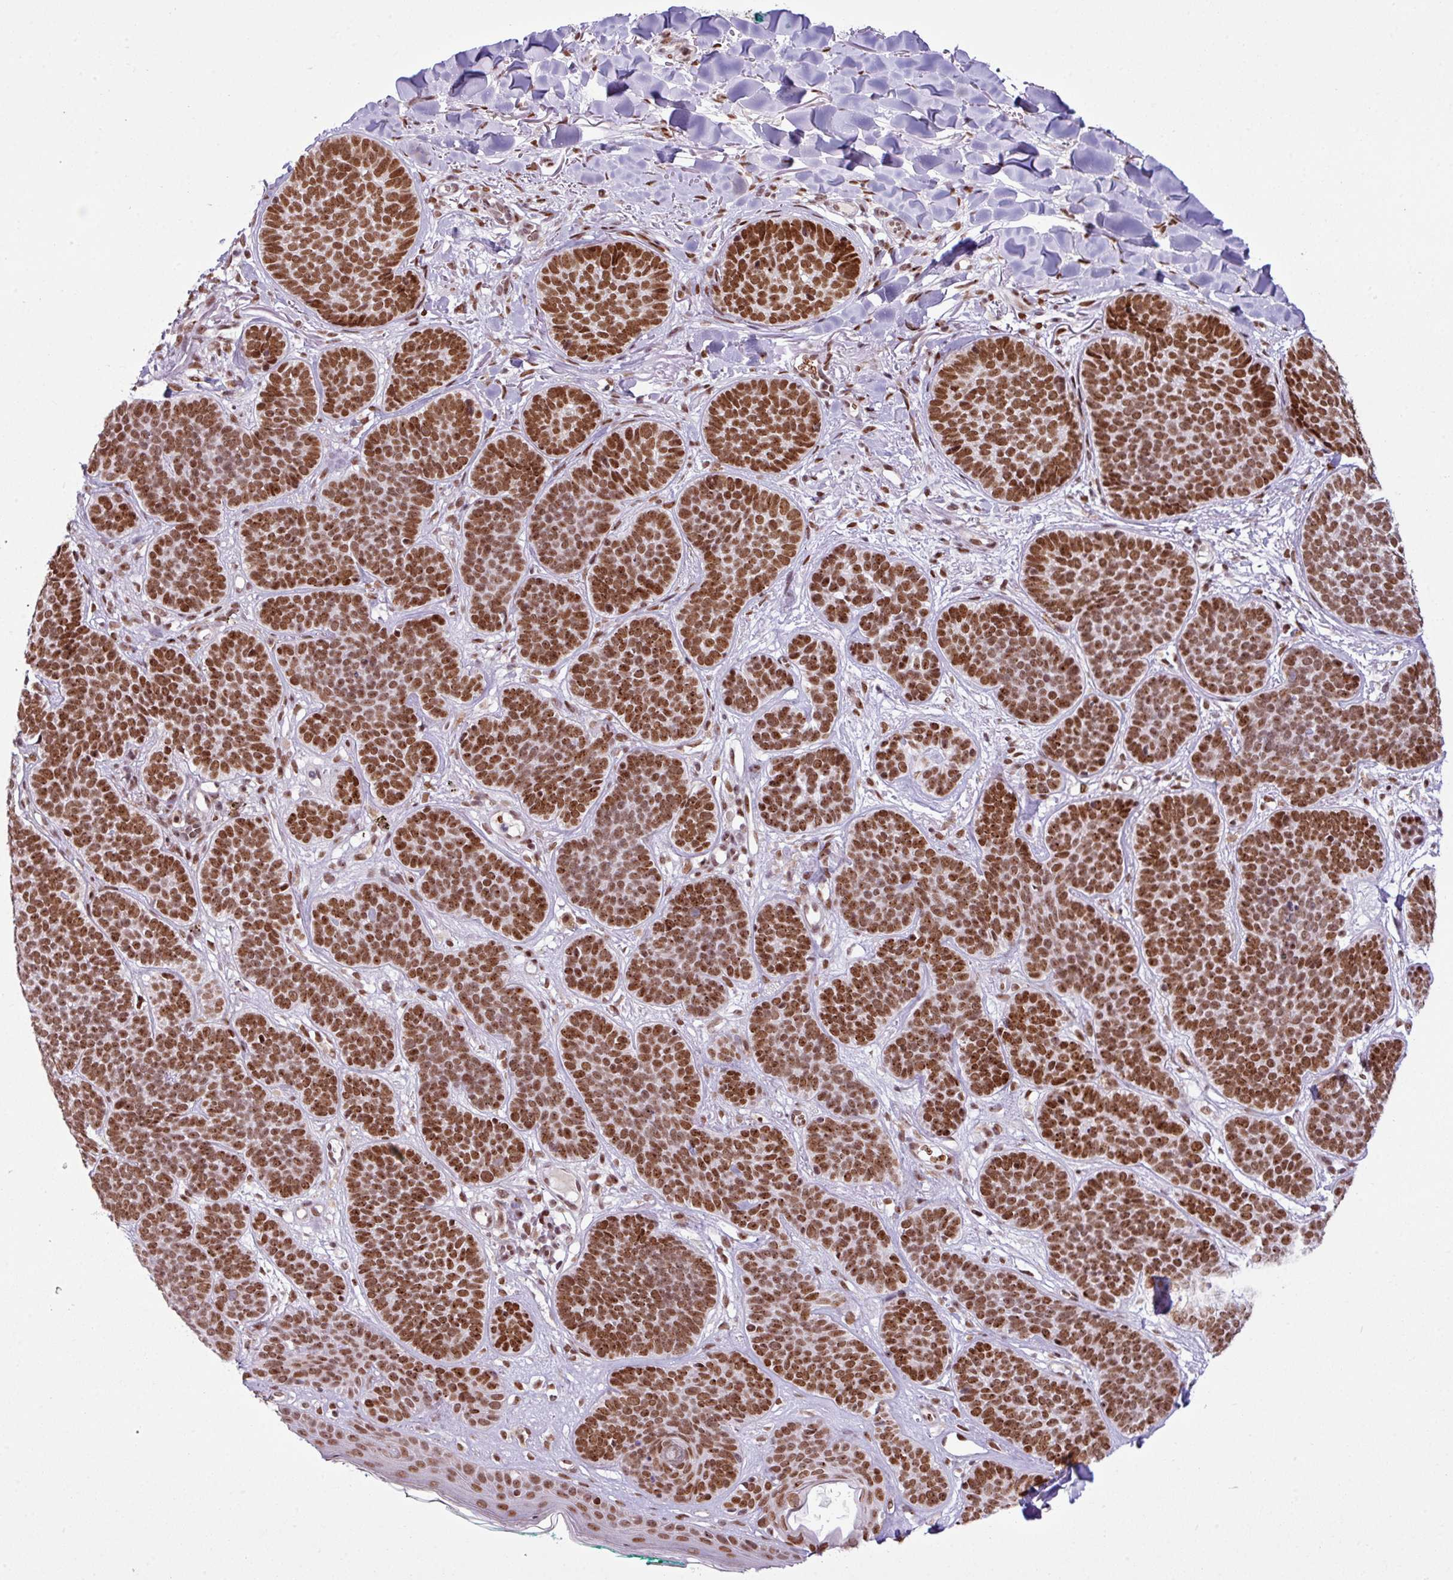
{"staining": {"intensity": "strong", "quantity": ">75%", "location": "nuclear"}, "tissue": "skin cancer", "cell_type": "Tumor cells", "image_type": "cancer", "snomed": [{"axis": "morphology", "description": "Basal cell carcinoma"}, {"axis": "topography", "description": "Skin"}, {"axis": "topography", "description": "Skin of neck"}, {"axis": "topography", "description": "Skin of shoulder"}, {"axis": "topography", "description": "Skin of back"}], "caption": "Strong nuclear positivity for a protein is appreciated in about >75% of tumor cells of skin cancer using immunohistochemistry.", "gene": "PRDM5", "patient": {"sex": "male", "age": 80}}